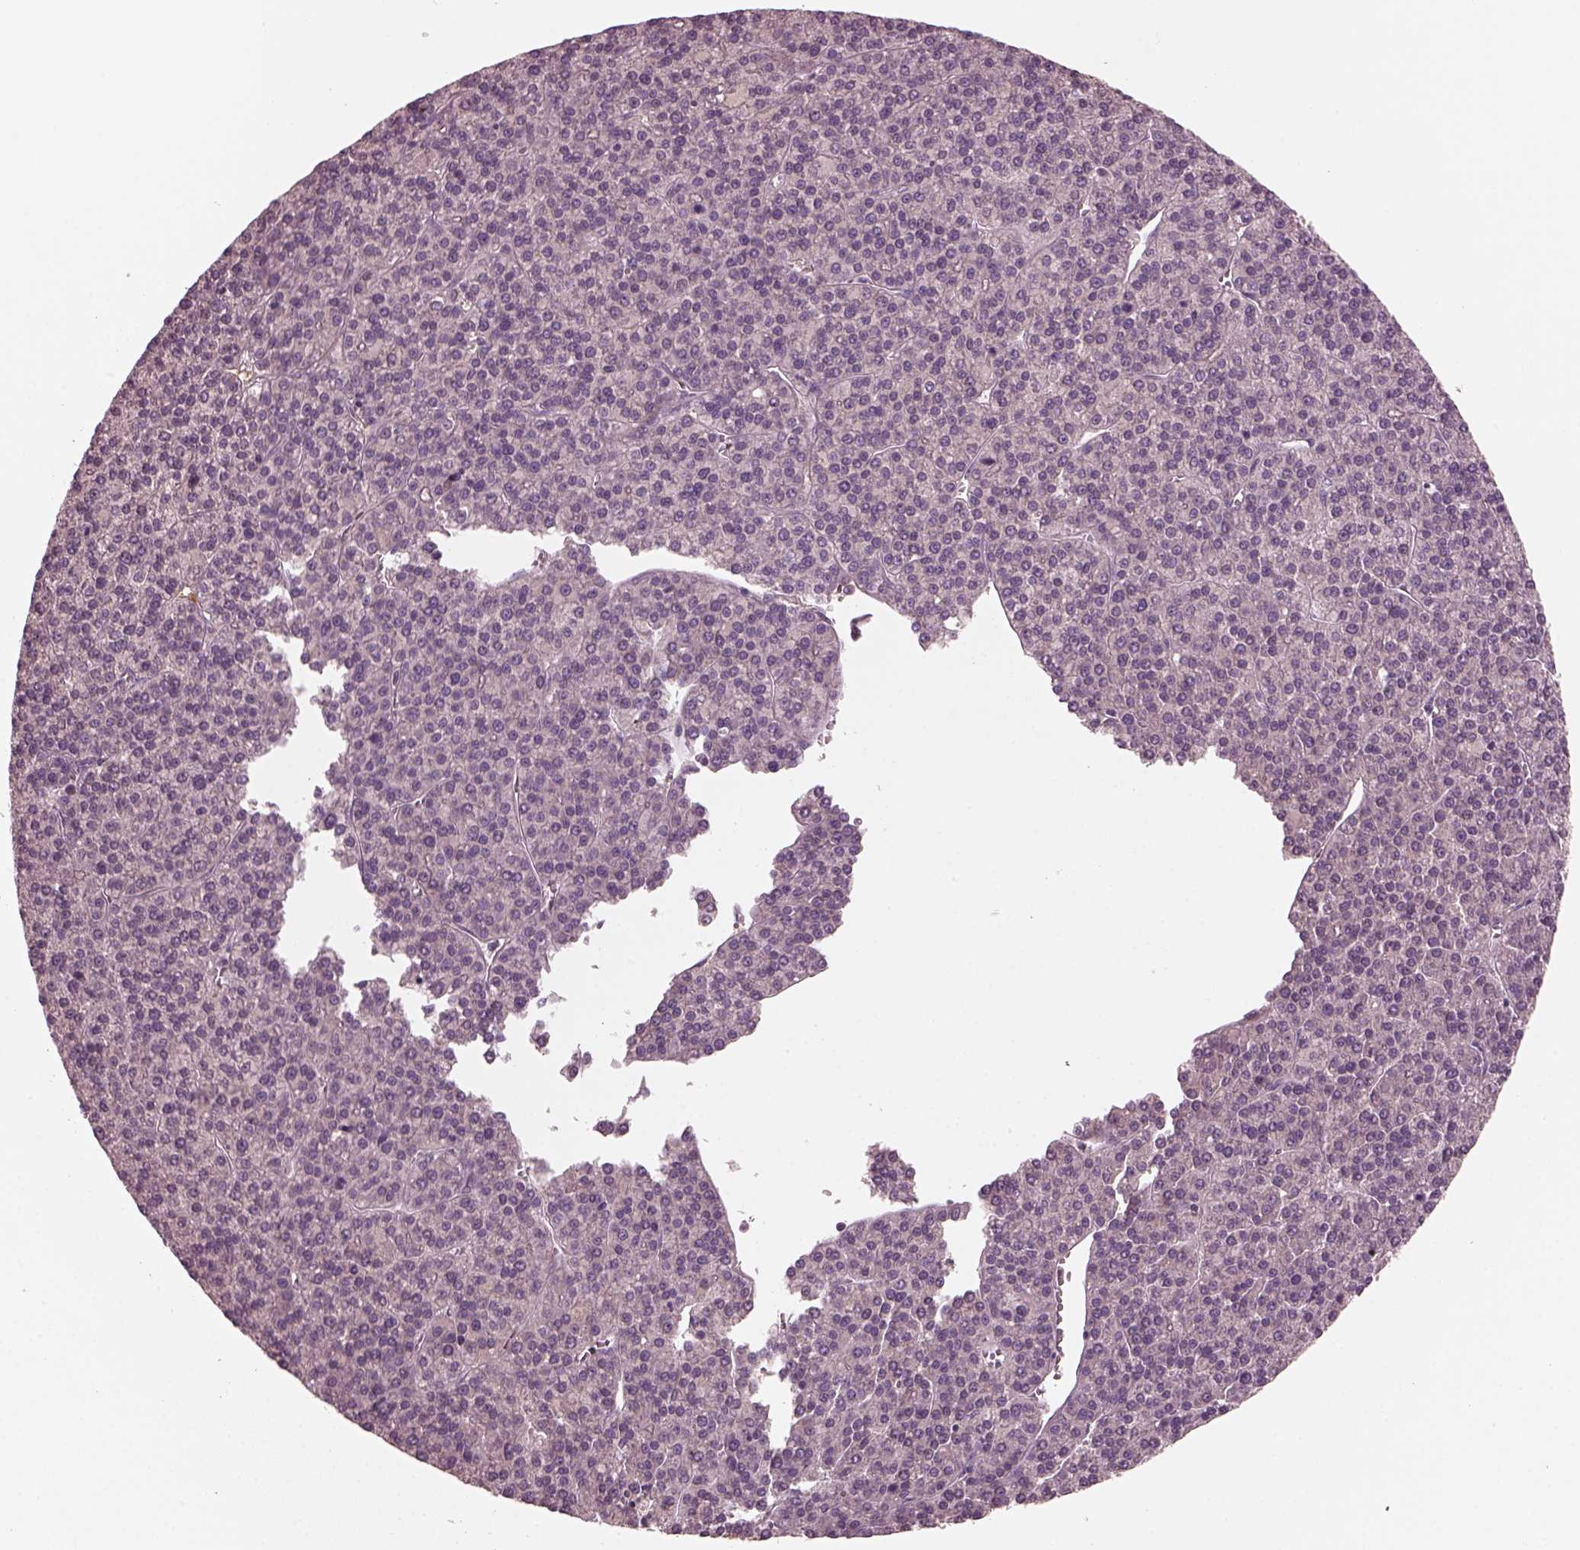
{"staining": {"intensity": "negative", "quantity": "none", "location": "none"}, "tissue": "liver cancer", "cell_type": "Tumor cells", "image_type": "cancer", "snomed": [{"axis": "morphology", "description": "Carcinoma, Hepatocellular, NOS"}, {"axis": "topography", "description": "Liver"}], "caption": "Liver cancer stained for a protein using IHC exhibits no staining tumor cells.", "gene": "PORCN", "patient": {"sex": "female", "age": 58}}